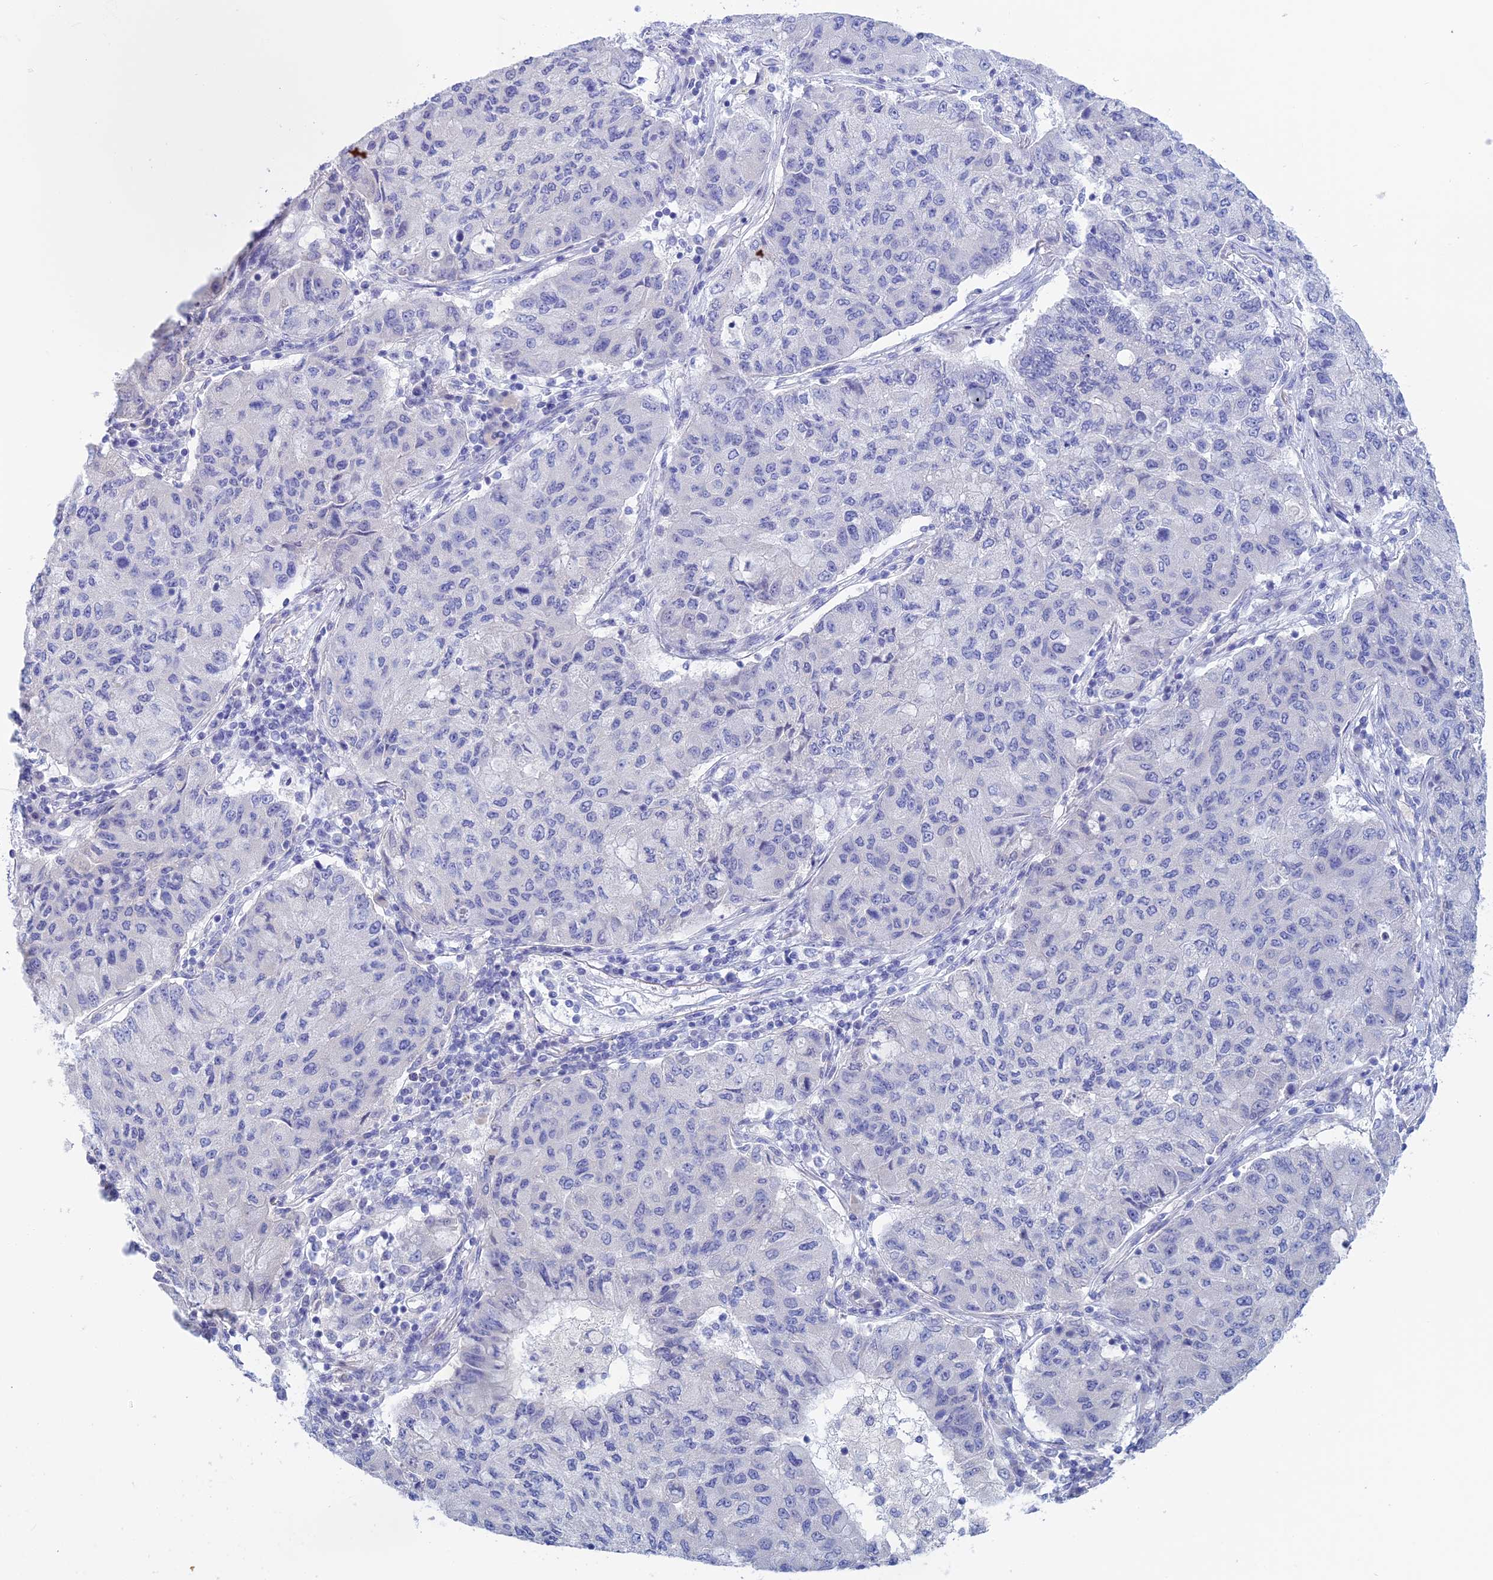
{"staining": {"intensity": "negative", "quantity": "none", "location": "none"}, "tissue": "lung cancer", "cell_type": "Tumor cells", "image_type": "cancer", "snomed": [{"axis": "morphology", "description": "Squamous cell carcinoma, NOS"}, {"axis": "topography", "description": "Lung"}], "caption": "This is an immunohistochemistry photomicrograph of human lung cancer (squamous cell carcinoma). There is no positivity in tumor cells.", "gene": "BTBD19", "patient": {"sex": "male", "age": 74}}